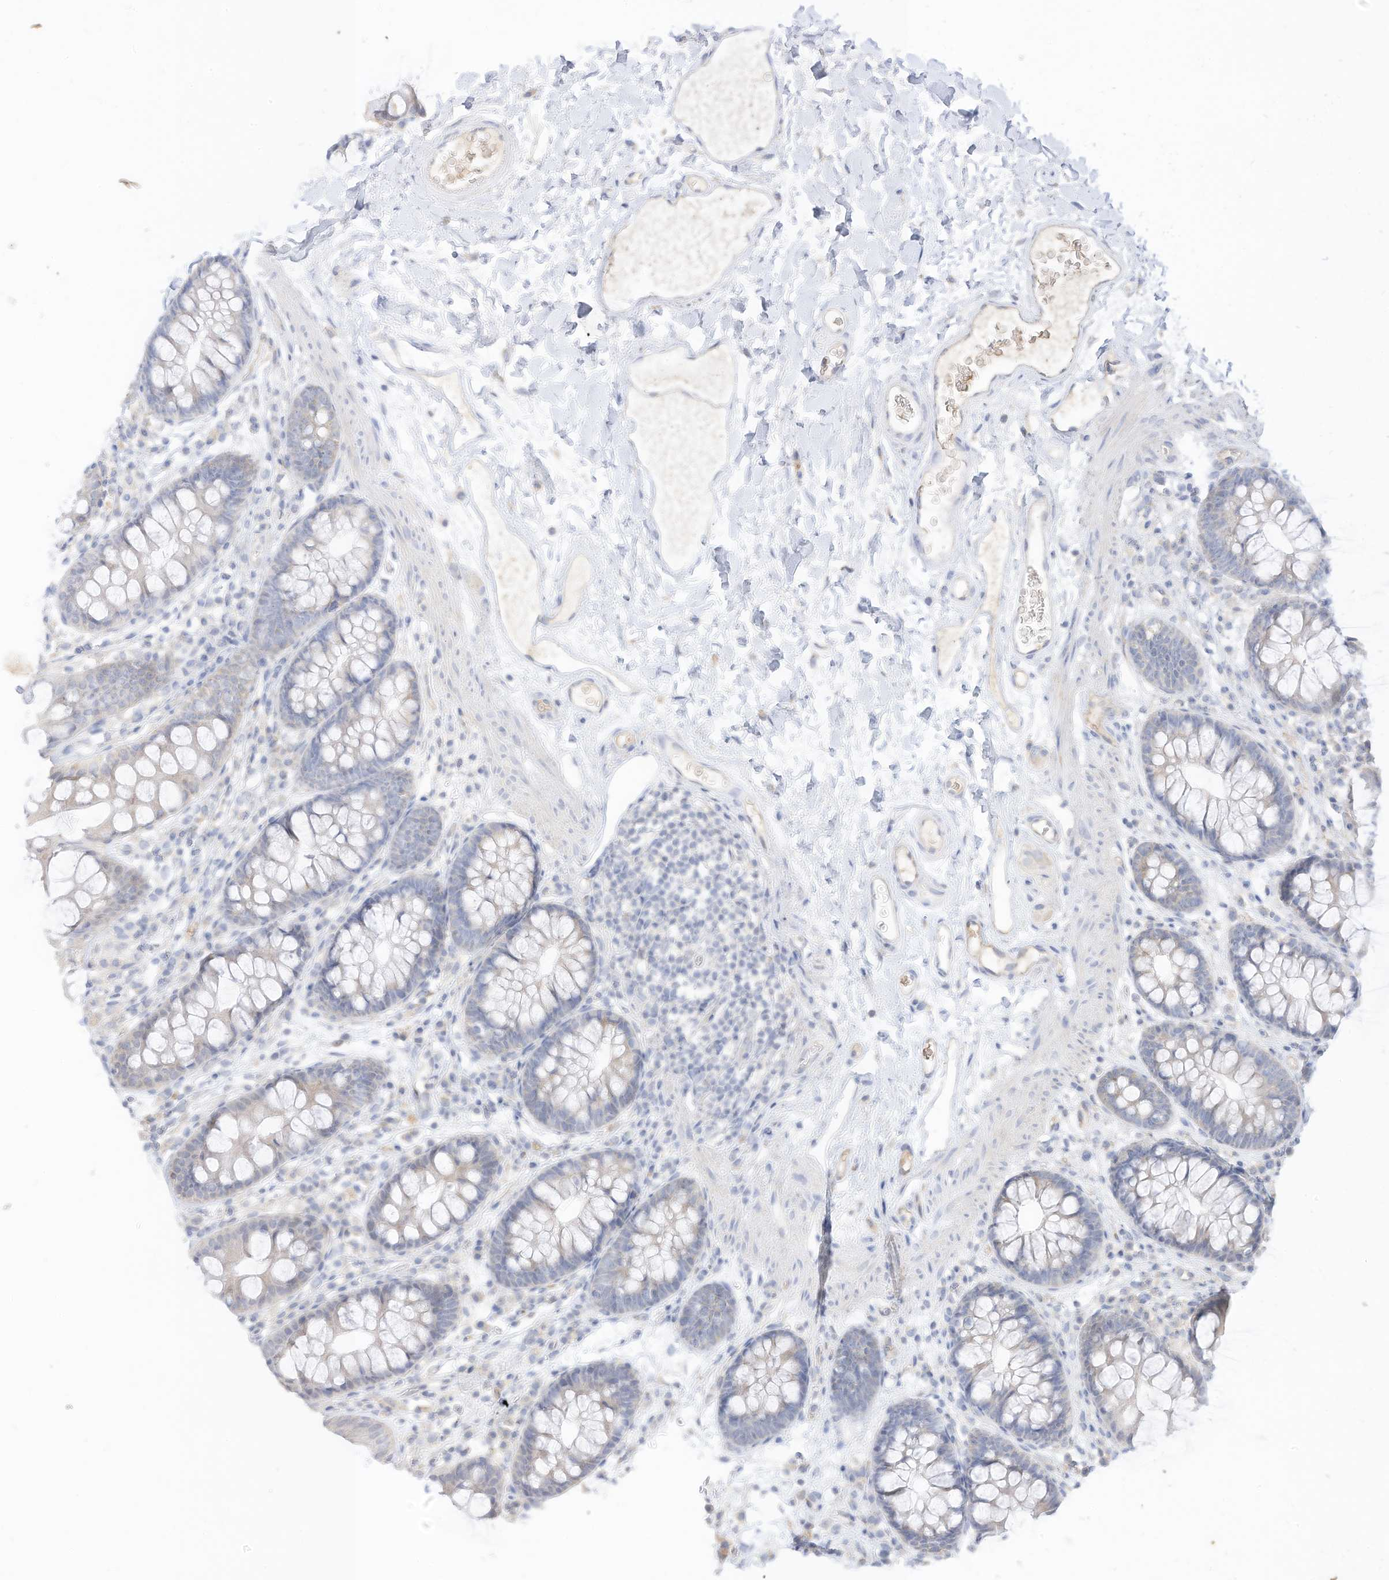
{"staining": {"intensity": "weak", "quantity": ">75%", "location": "cytoplasmic/membranous"}, "tissue": "colon", "cell_type": "Endothelial cells", "image_type": "normal", "snomed": [{"axis": "morphology", "description": "Normal tissue, NOS"}, {"axis": "topography", "description": "Colon"}], "caption": "IHC staining of unremarkable colon, which demonstrates low levels of weak cytoplasmic/membranous staining in about >75% of endothelial cells indicating weak cytoplasmic/membranous protein expression. The staining was performed using DAB (3,3'-diaminobenzidine) (brown) for protein detection and nuclei were counterstained in hematoxylin (blue).", "gene": "RASA2", "patient": {"sex": "female", "age": 62}}